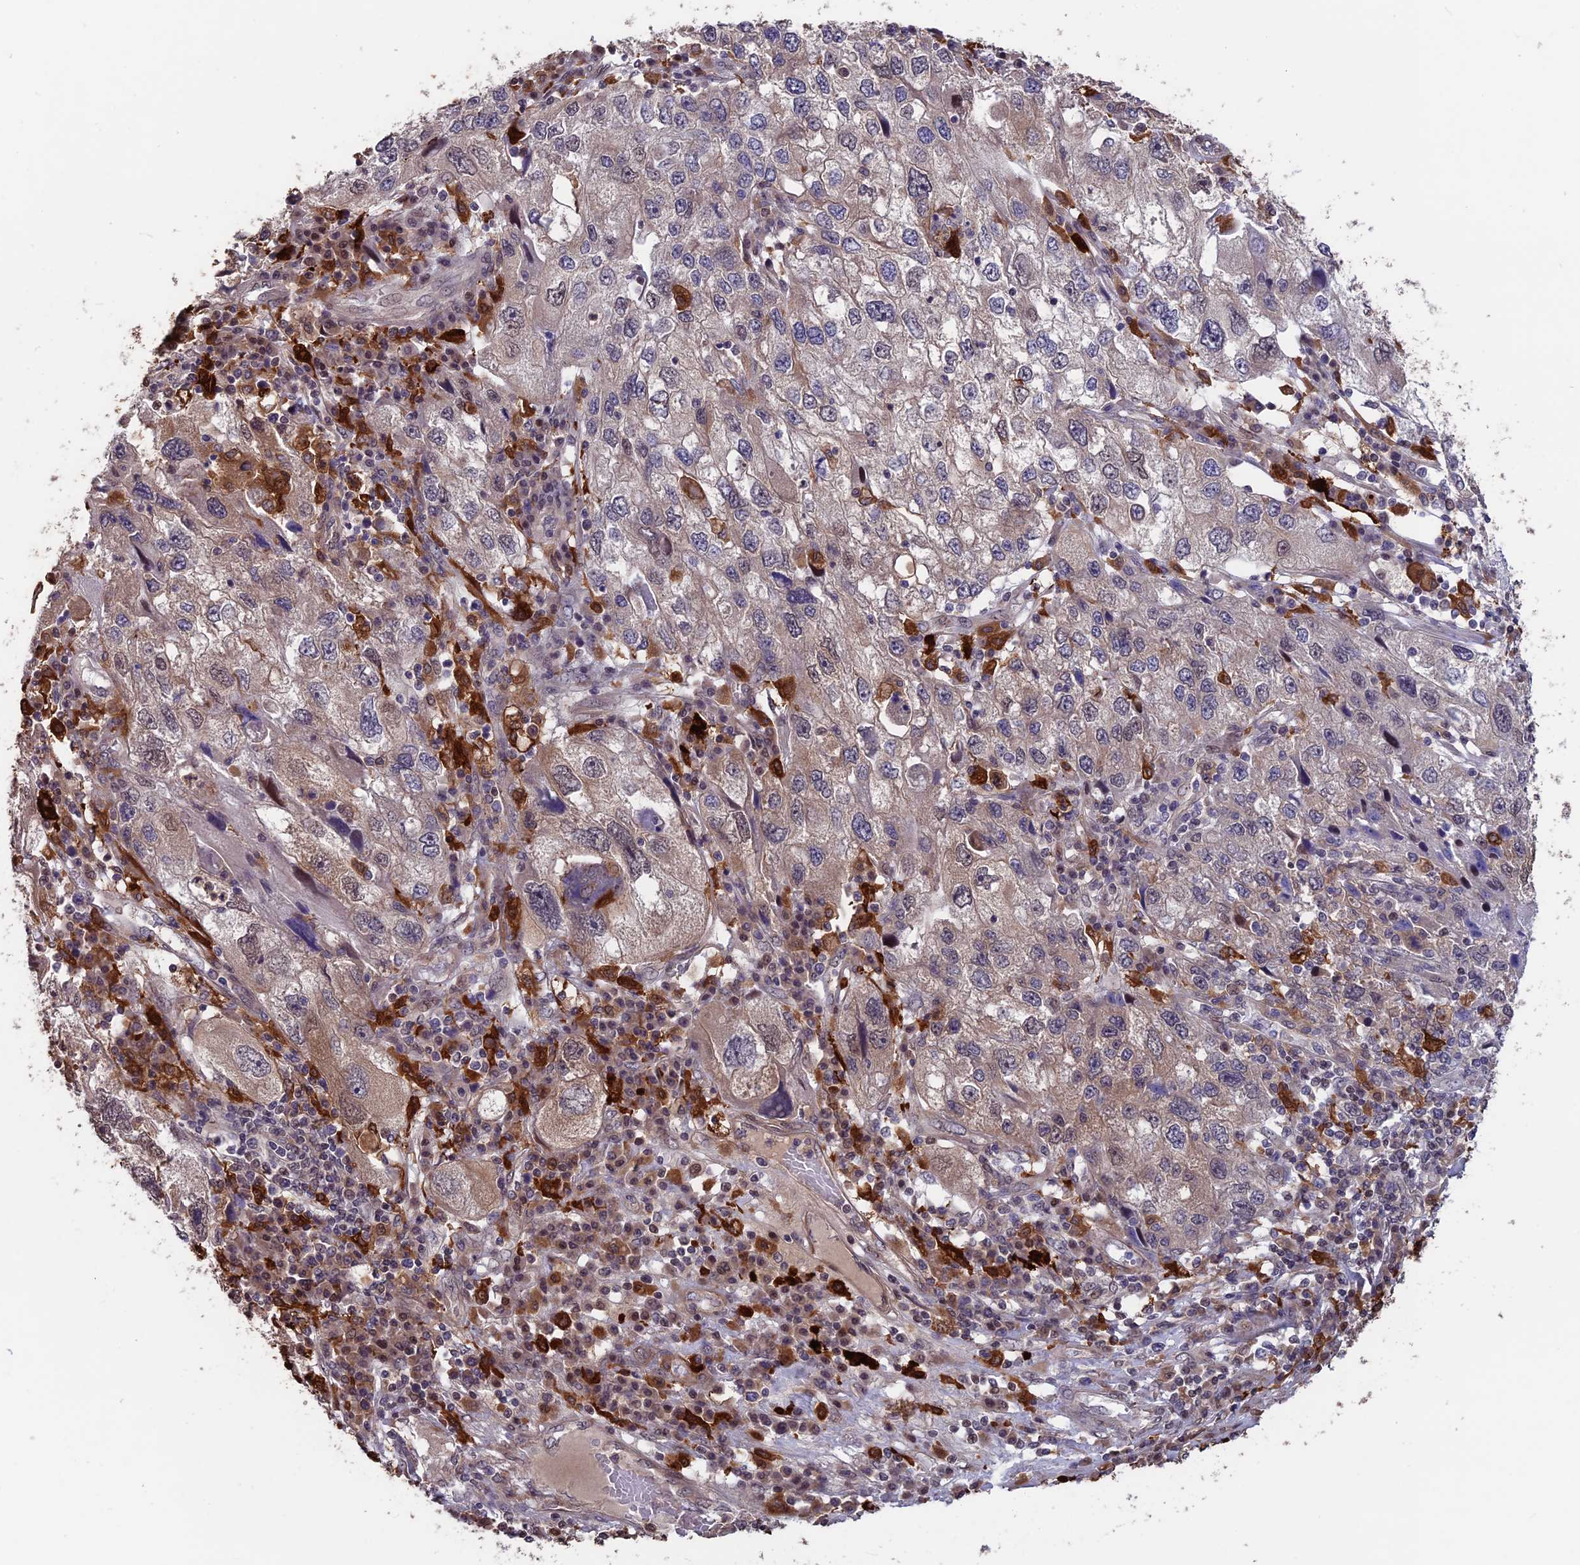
{"staining": {"intensity": "weak", "quantity": "<25%", "location": "cytoplasmic/membranous"}, "tissue": "endometrial cancer", "cell_type": "Tumor cells", "image_type": "cancer", "snomed": [{"axis": "morphology", "description": "Adenocarcinoma, NOS"}, {"axis": "topography", "description": "Endometrium"}], "caption": "Tumor cells are negative for protein expression in human endometrial cancer (adenocarcinoma).", "gene": "MAST2", "patient": {"sex": "female", "age": 49}}